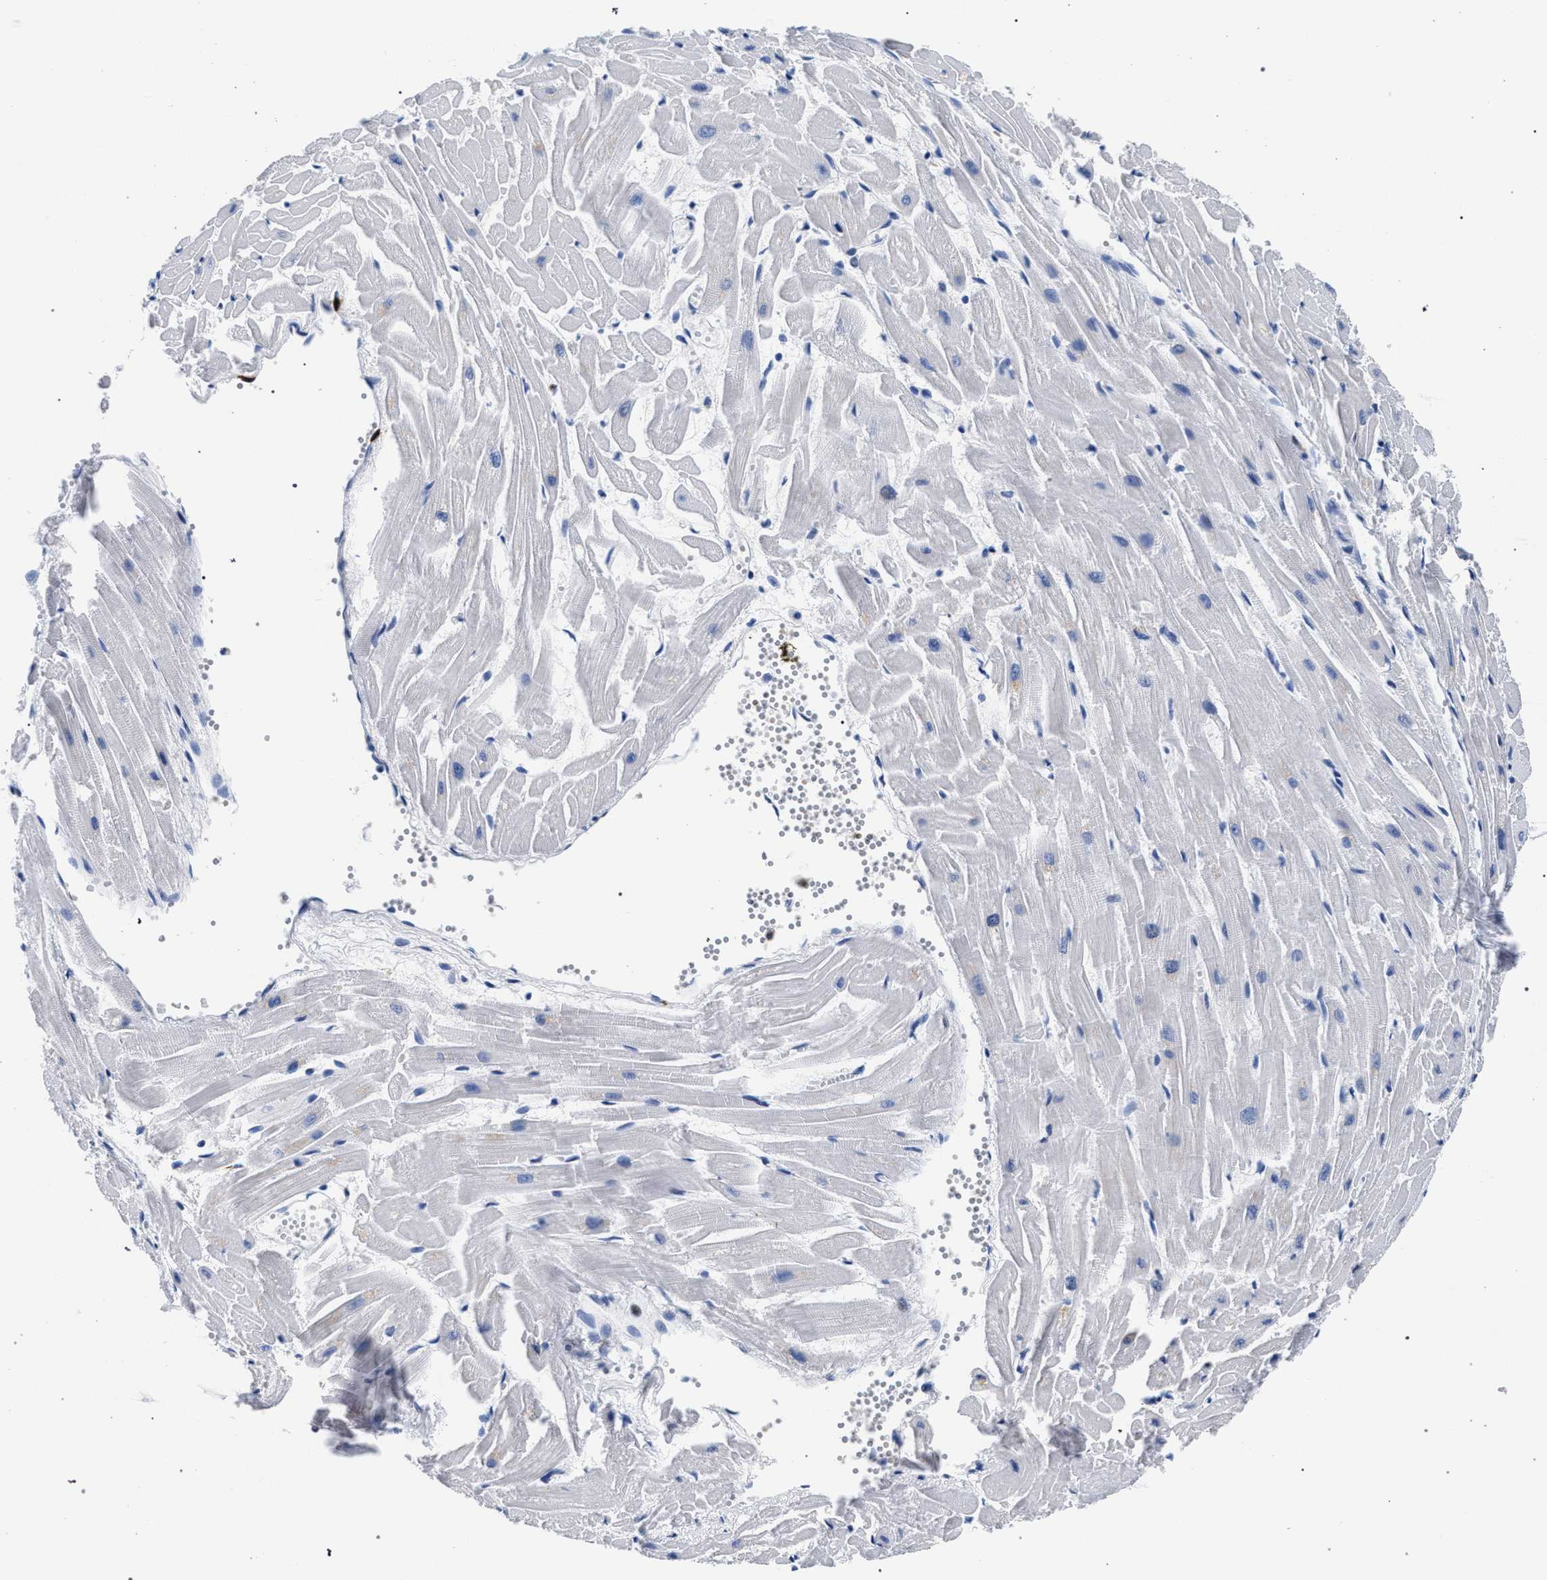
{"staining": {"intensity": "negative", "quantity": "none", "location": "none"}, "tissue": "heart muscle", "cell_type": "Cardiomyocytes", "image_type": "normal", "snomed": [{"axis": "morphology", "description": "Normal tissue, NOS"}, {"axis": "topography", "description": "Heart"}], "caption": "Protein analysis of benign heart muscle demonstrates no significant expression in cardiomyocytes.", "gene": "KLRK1", "patient": {"sex": "female", "age": 19}}